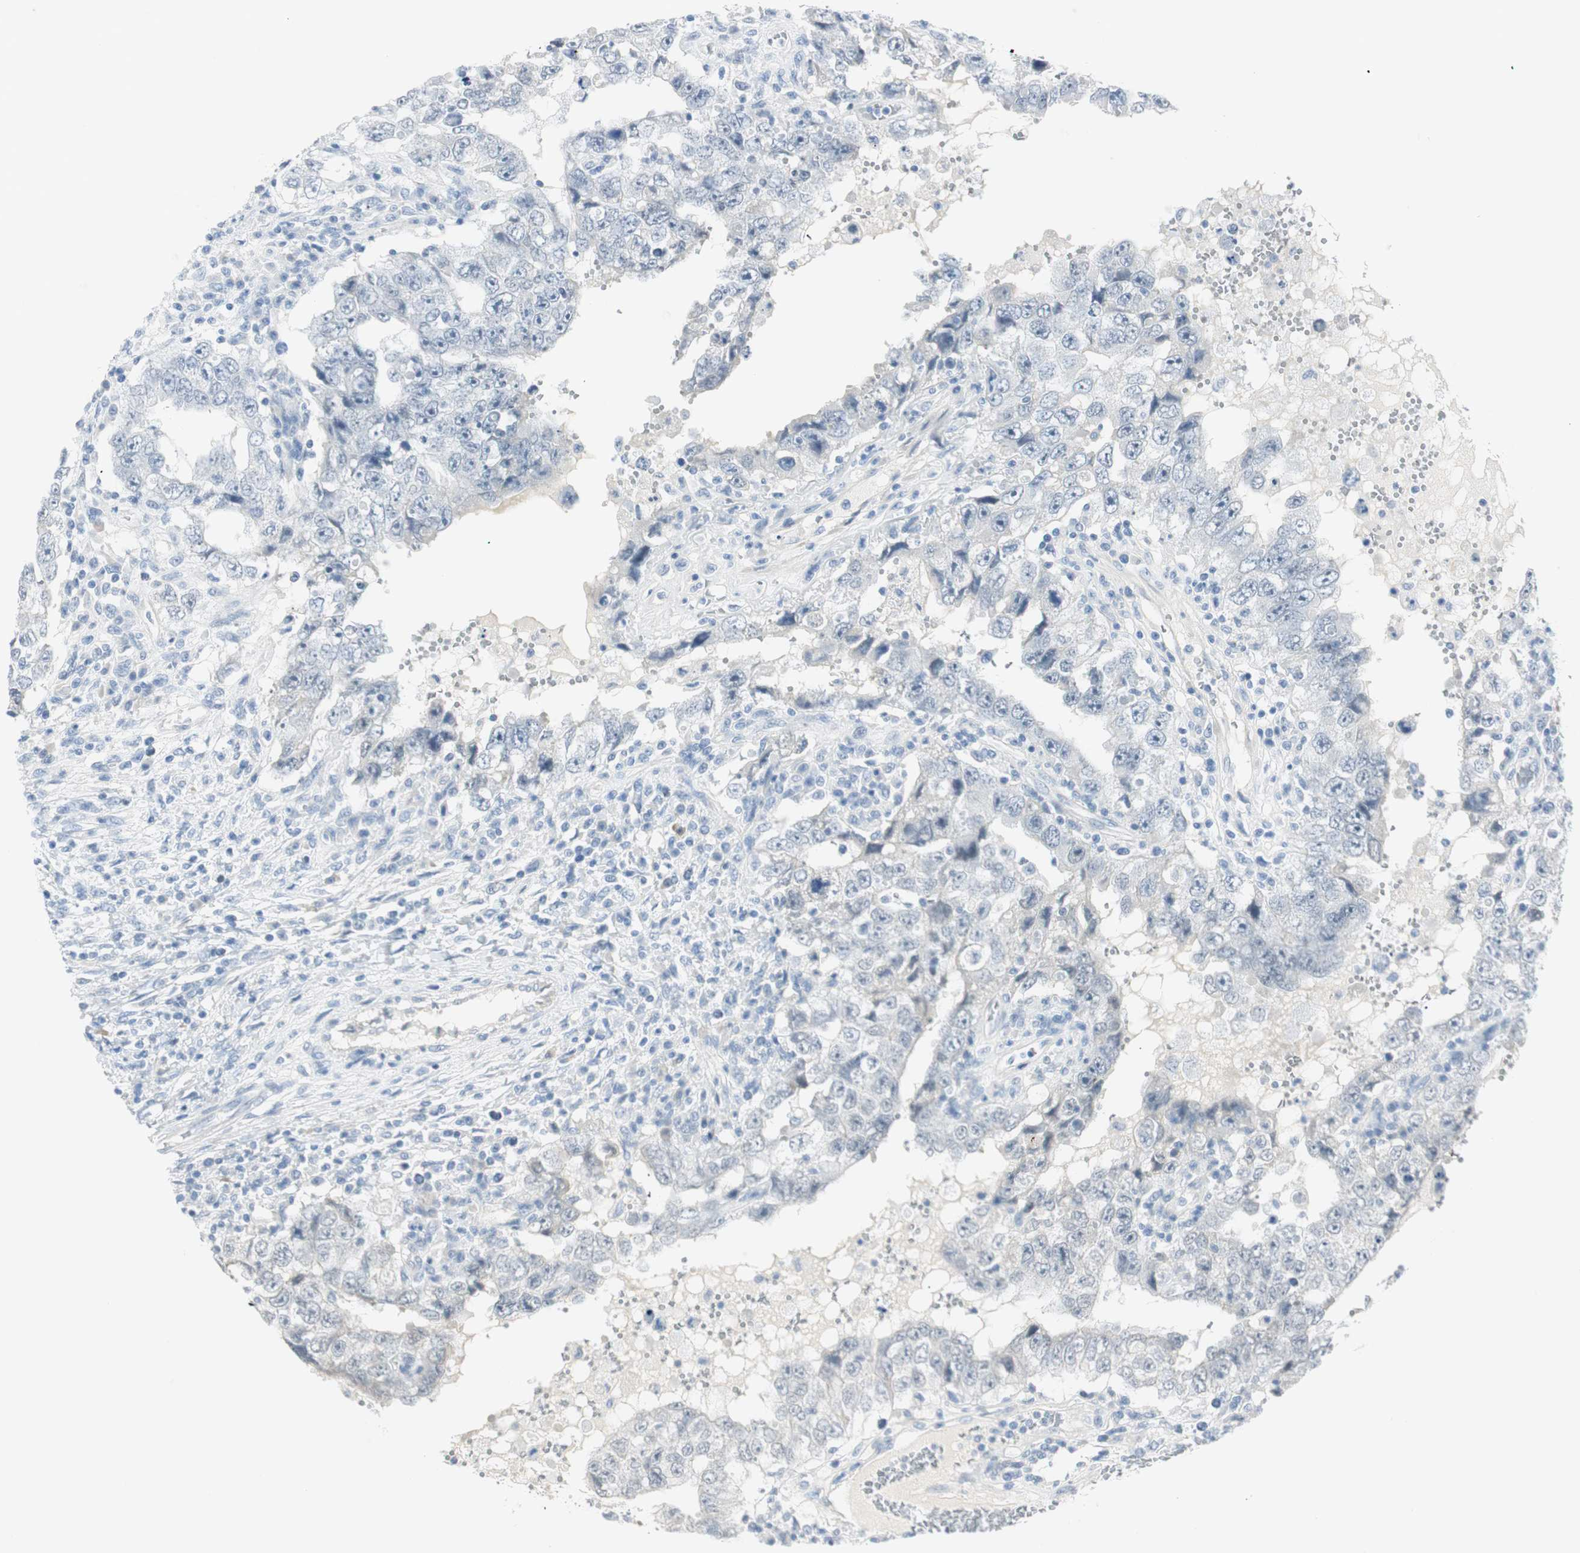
{"staining": {"intensity": "negative", "quantity": "none", "location": "none"}, "tissue": "testis cancer", "cell_type": "Tumor cells", "image_type": "cancer", "snomed": [{"axis": "morphology", "description": "Carcinoma, Embryonal, NOS"}, {"axis": "topography", "description": "Testis"}], "caption": "DAB (3,3'-diaminobenzidine) immunohistochemical staining of human testis cancer (embryonal carcinoma) displays no significant expression in tumor cells.", "gene": "MLLT10", "patient": {"sex": "male", "age": 26}}